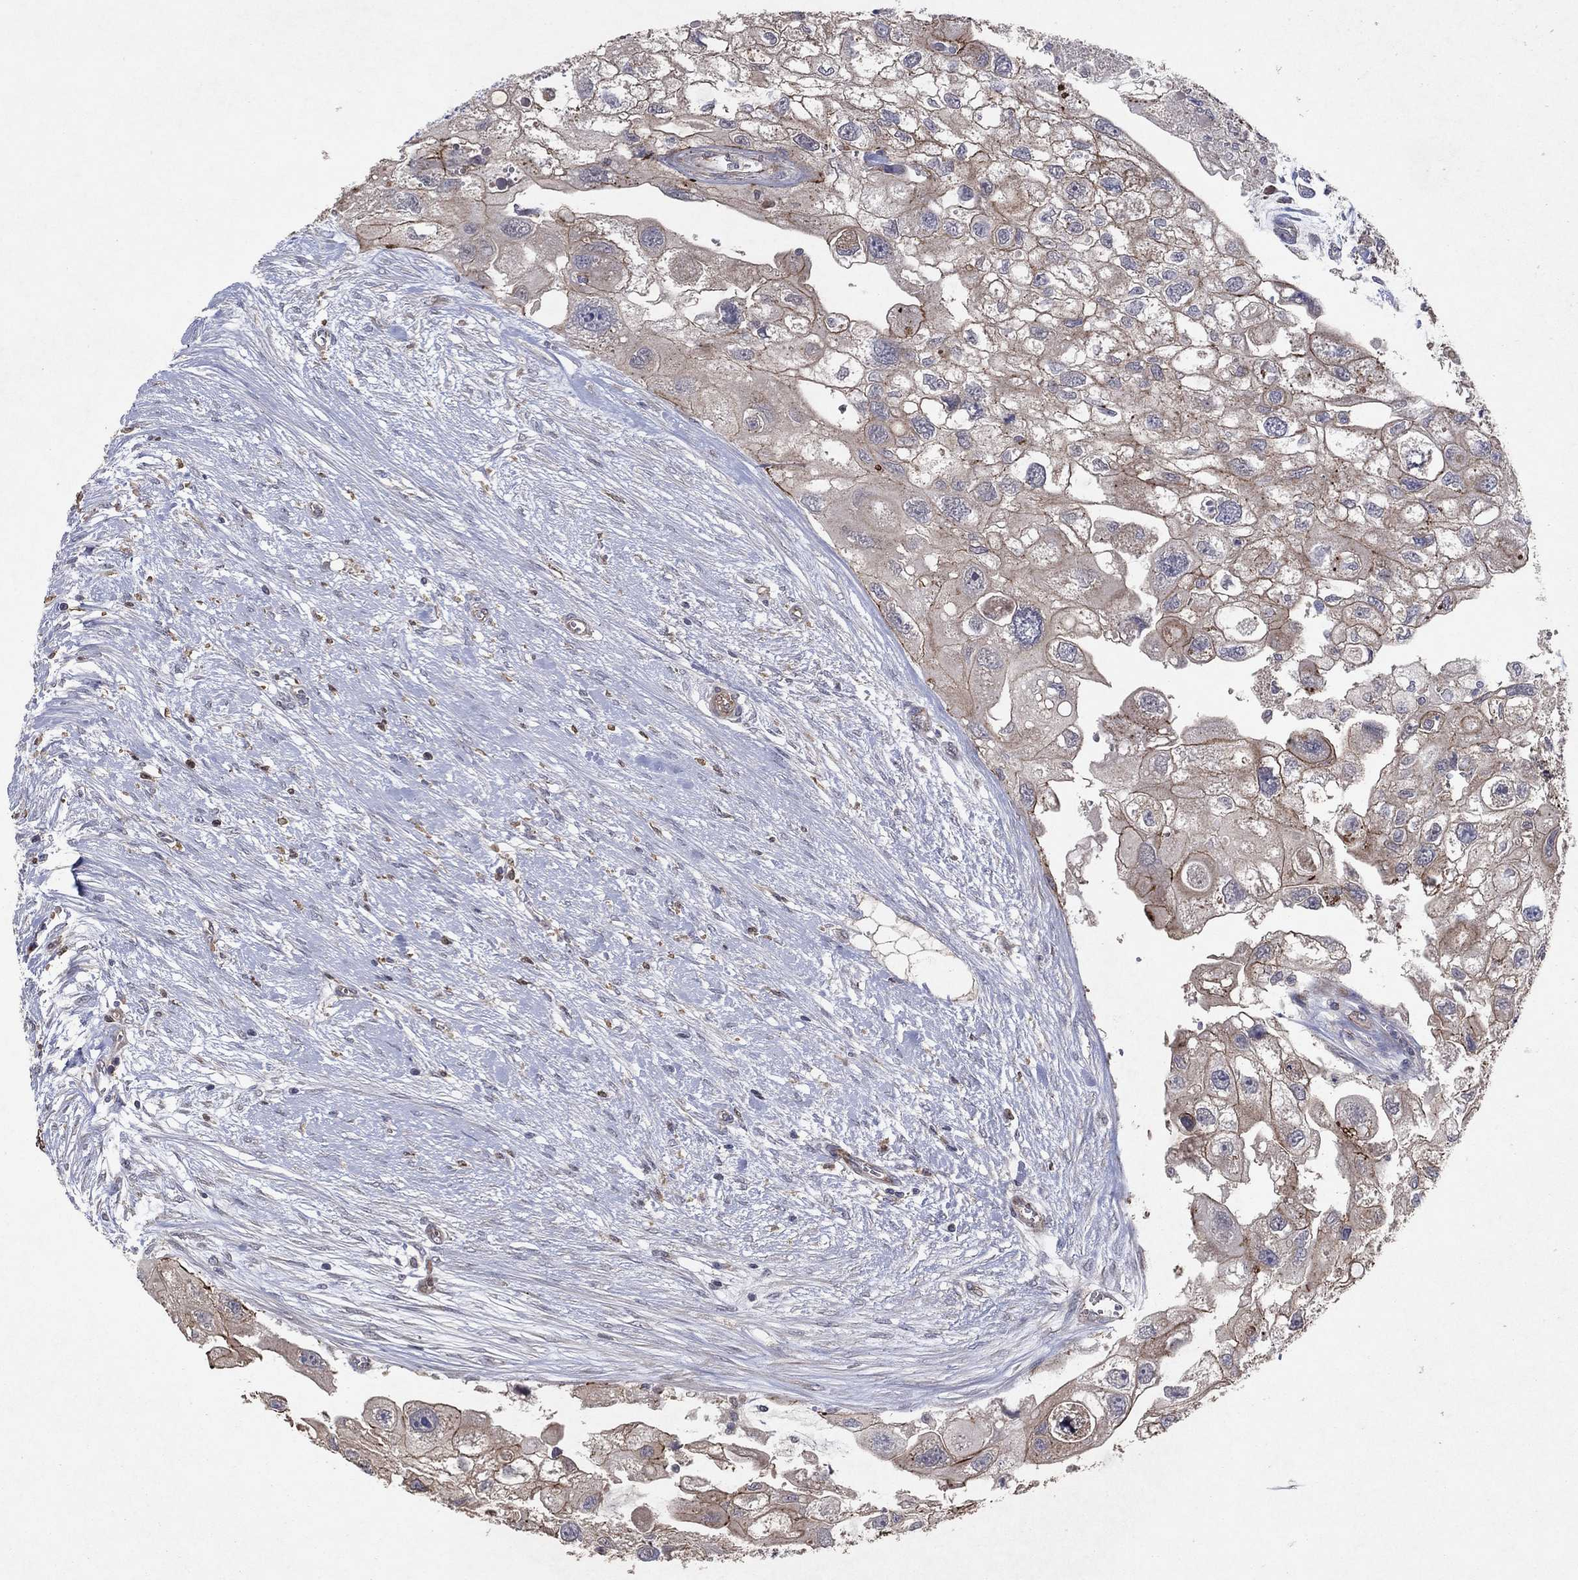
{"staining": {"intensity": "weak", "quantity": "25%-75%", "location": "cytoplasmic/membranous"}, "tissue": "urothelial cancer", "cell_type": "Tumor cells", "image_type": "cancer", "snomed": [{"axis": "morphology", "description": "Urothelial carcinoma, High grade"}, {"axis": "topography", "description": "Urinary bladder"}], "caption": "Immunohistochemistry (IHC) photomicrograph of neoplastic tissue: urothelial cancer stained using IHC displays low levels of weak protein expression localized specifically in the cytoplasmic/membranous of tumor cells, appearing as a cytoplasmic/membranous brown color.", "gene": "FRG1", "patient": {"sex": "male", "age": 59}}